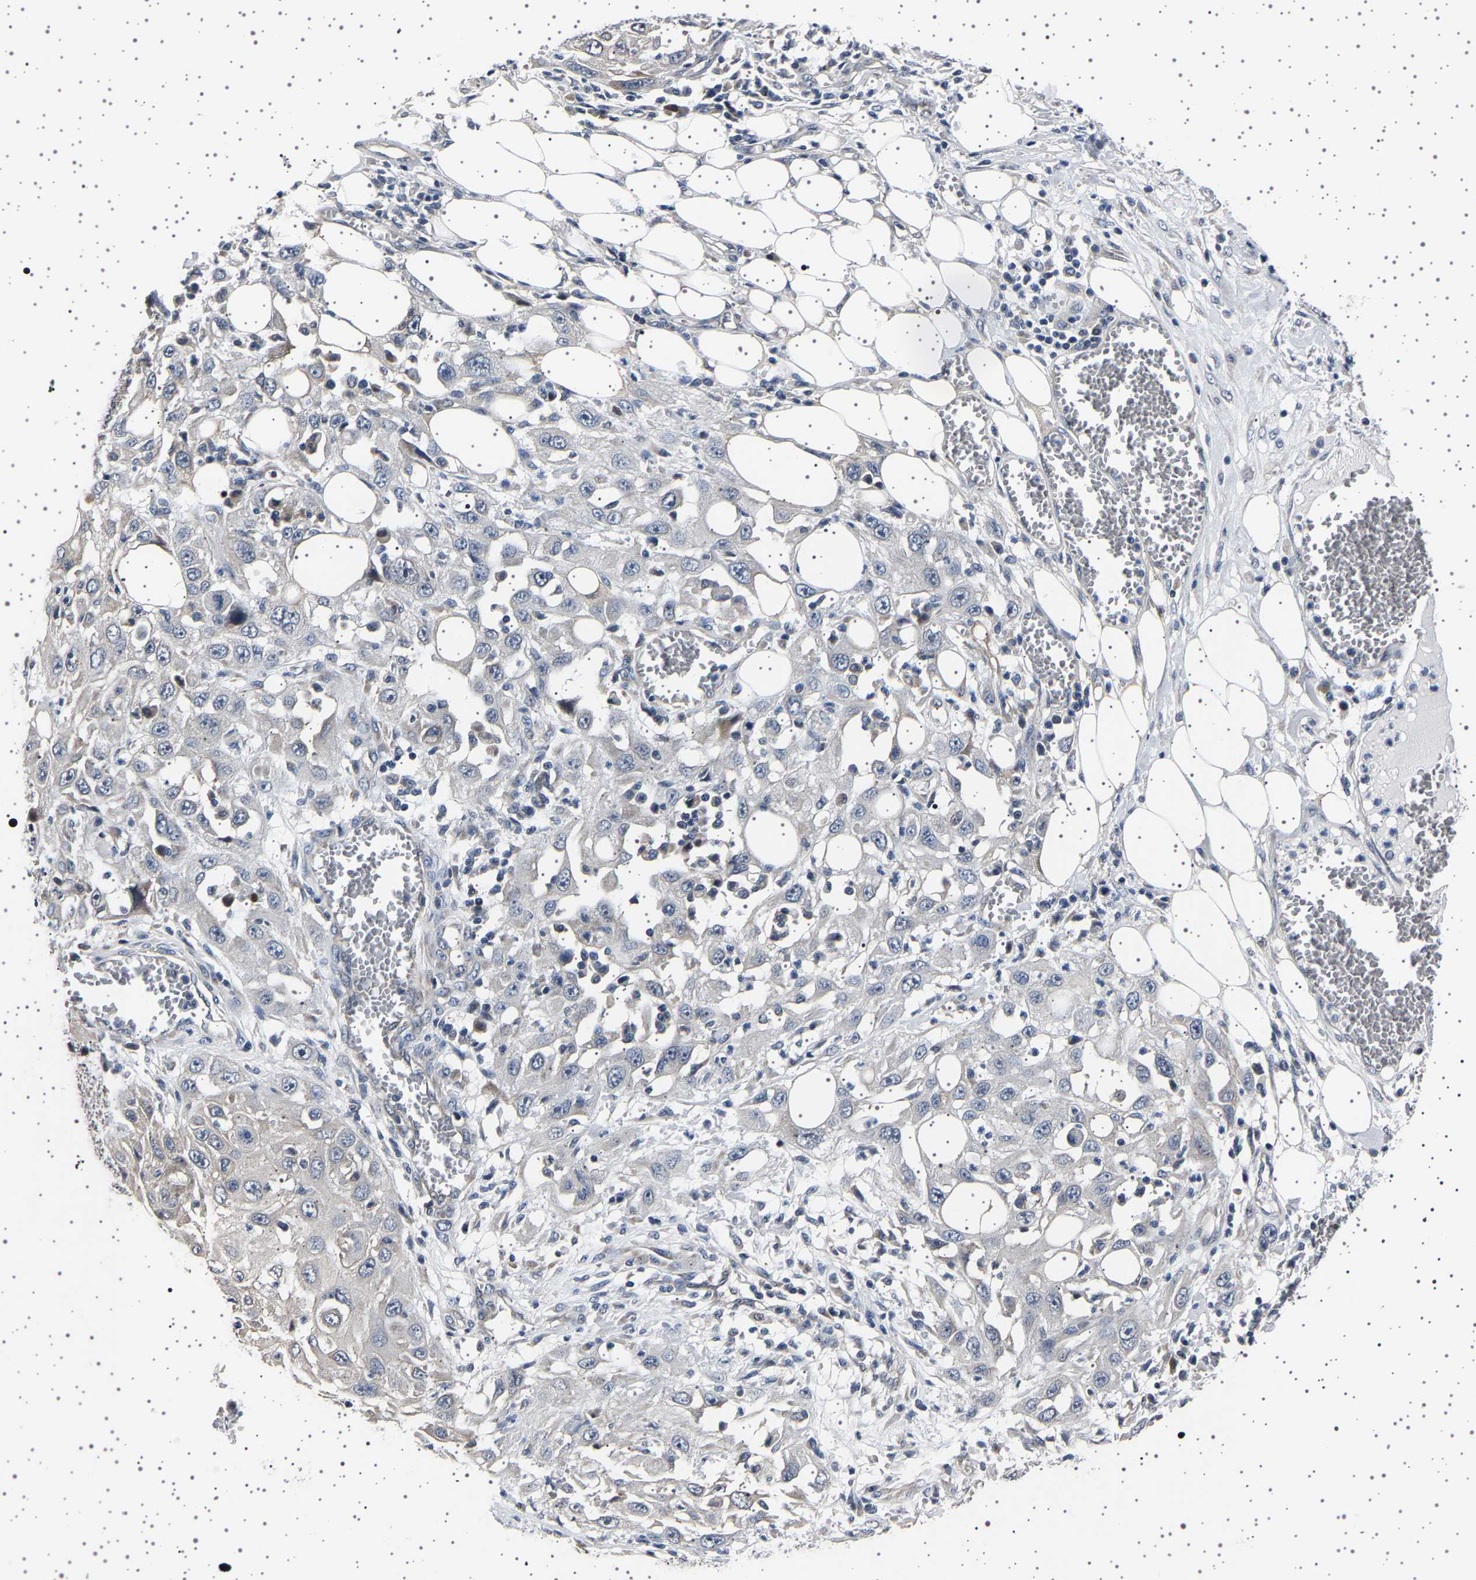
{"staining": {"intensity": "negative", "quantity": "none", "location": "none"}, "tissue": "skin cancer", "cell_type": "Tumor cells", "image_type": "cancer", "snomed": [{"axis": "morphology", "description": "Squamous cell carcinoma, NOS"}, {"axis": "topography", "description": "Skin"}], "caption": "Tumor cells show no significant staining in squamous cell carcinoma (skin).", "gene": "IL10RB", "patient": {"sex": "male", "age": 75}}